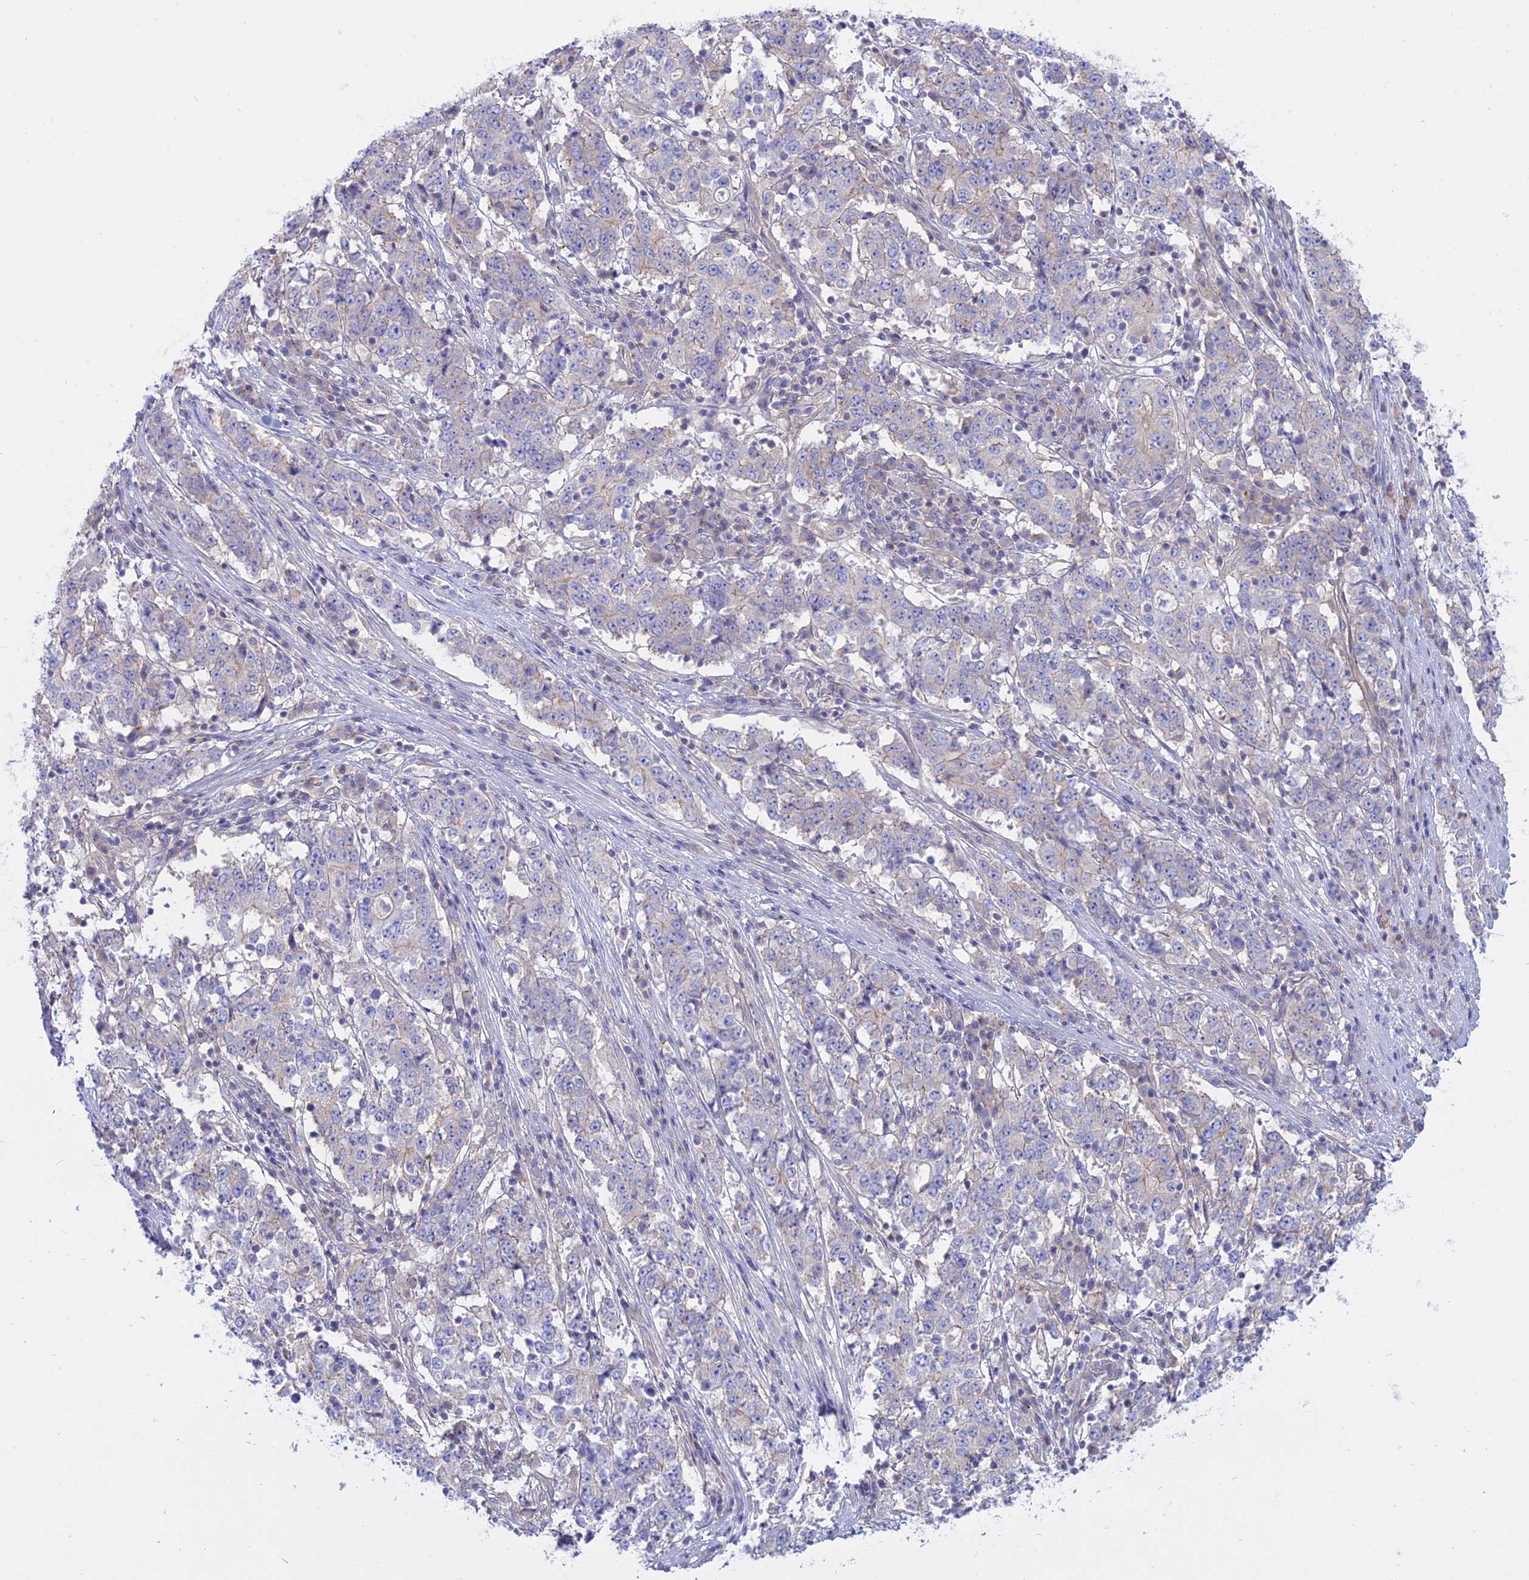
{"staining": {"intensity": "negative", "quantity": "none", "location": "none"}, "tissue": "stomach cancer", "cell_type": "Tumor cells", "image_type": "cancer", "snomed": [{"axis": "morphology", "description": "Adenocarcinoma, NOS"}, {"axis": "topography", "description": "Stomach"}], "caption": "Tumor cells show no significant protein staining in stomach adenocarcinoma.", "gene": "AHCYL1", "patient": {"sex": "male", "age": 59}}